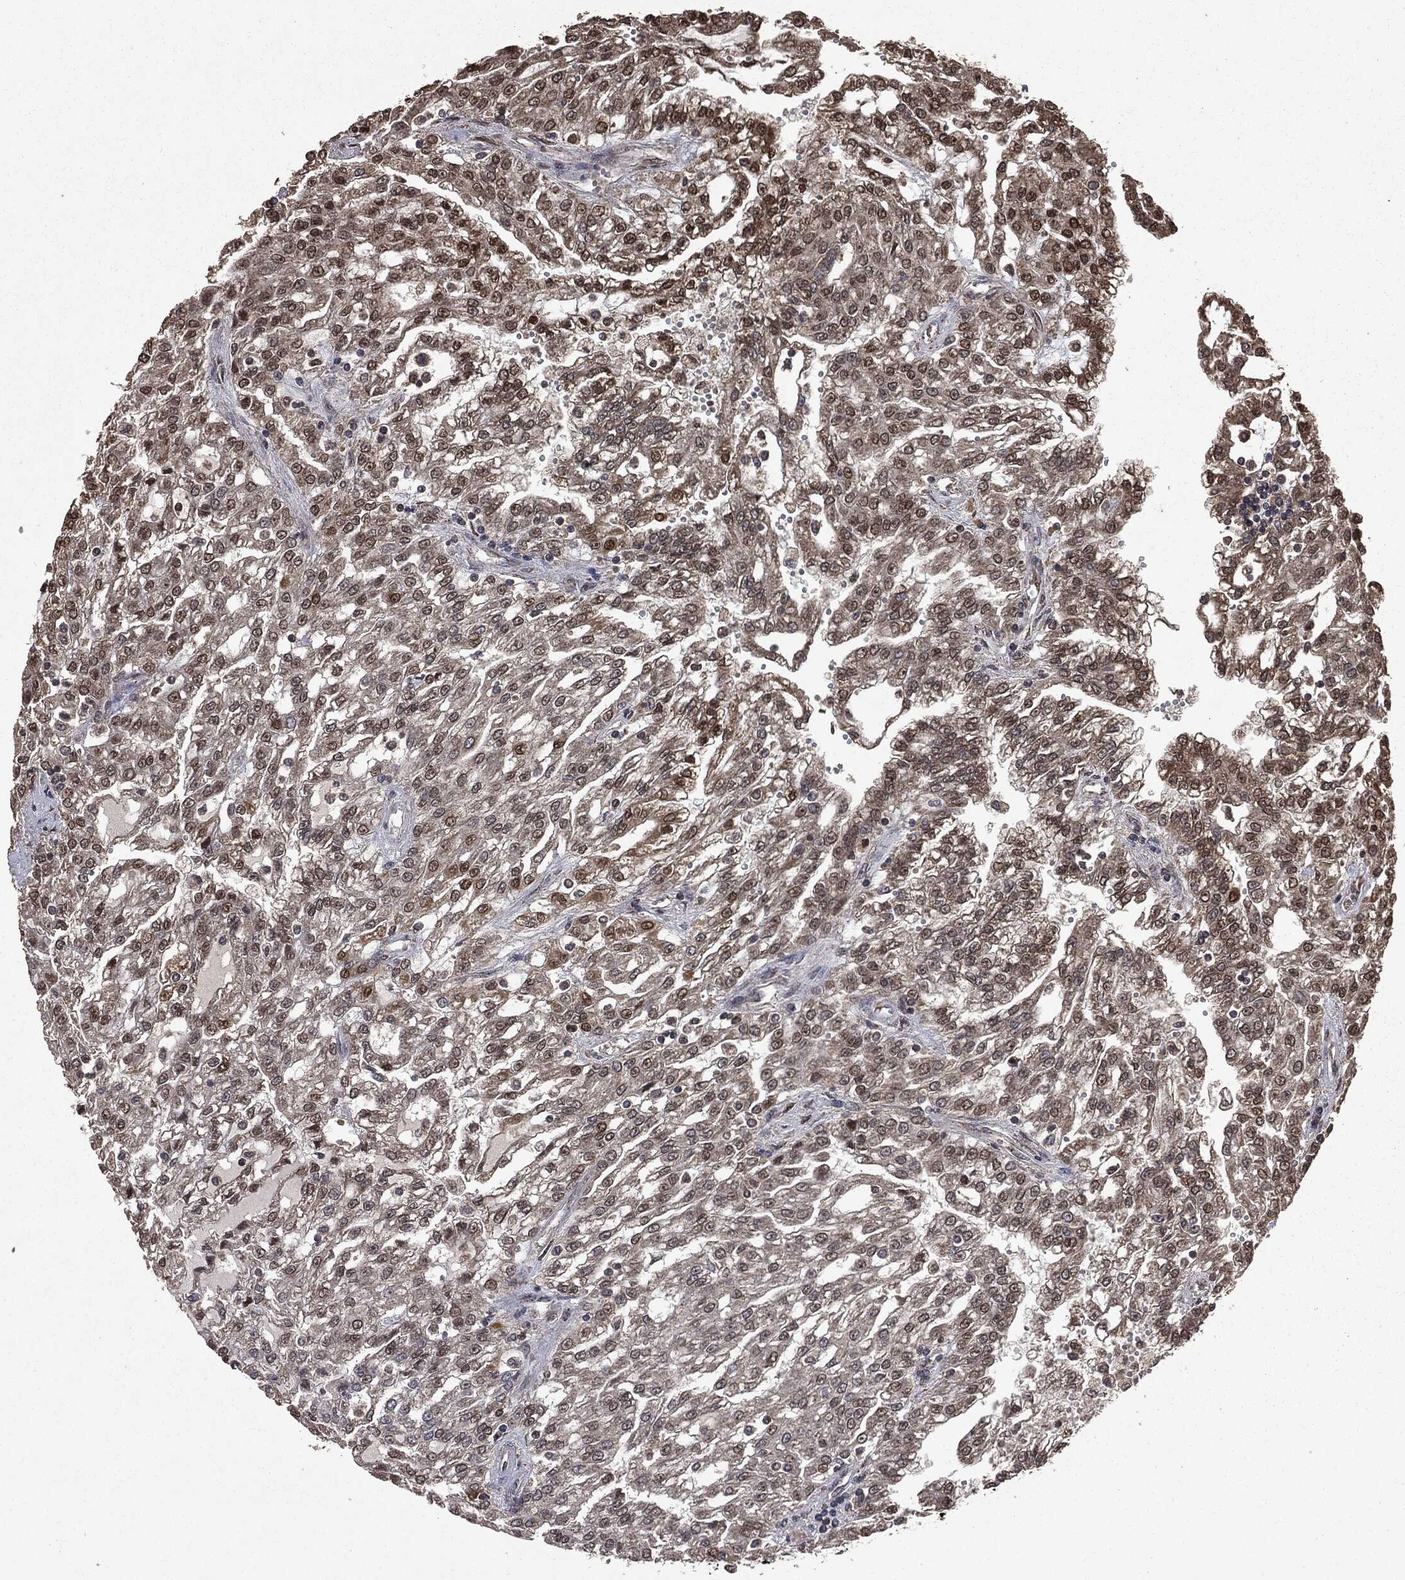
{"staining": {"intensity": "strong", "quantity": "<25%", "location": "cytoplasmic/membranous,nuclear"}, "tissue": "renal cancer", "cell_type": "Tumor cells", "image_type": "cancer", "snomed": [{"axis": "morphology", "description": "Adenocarcinoma, NOS"}, {"axis": "topography", "description": "Kidney"}], "caption": "About <25% of tumor cells in human renal cancer show strong cytoplasmic/membranous and nuclear protein positivity as visualized by brown immunohistochemical staining.", "gene": "PPP6R2", "patient": {"sex": "male", "age": 63}}